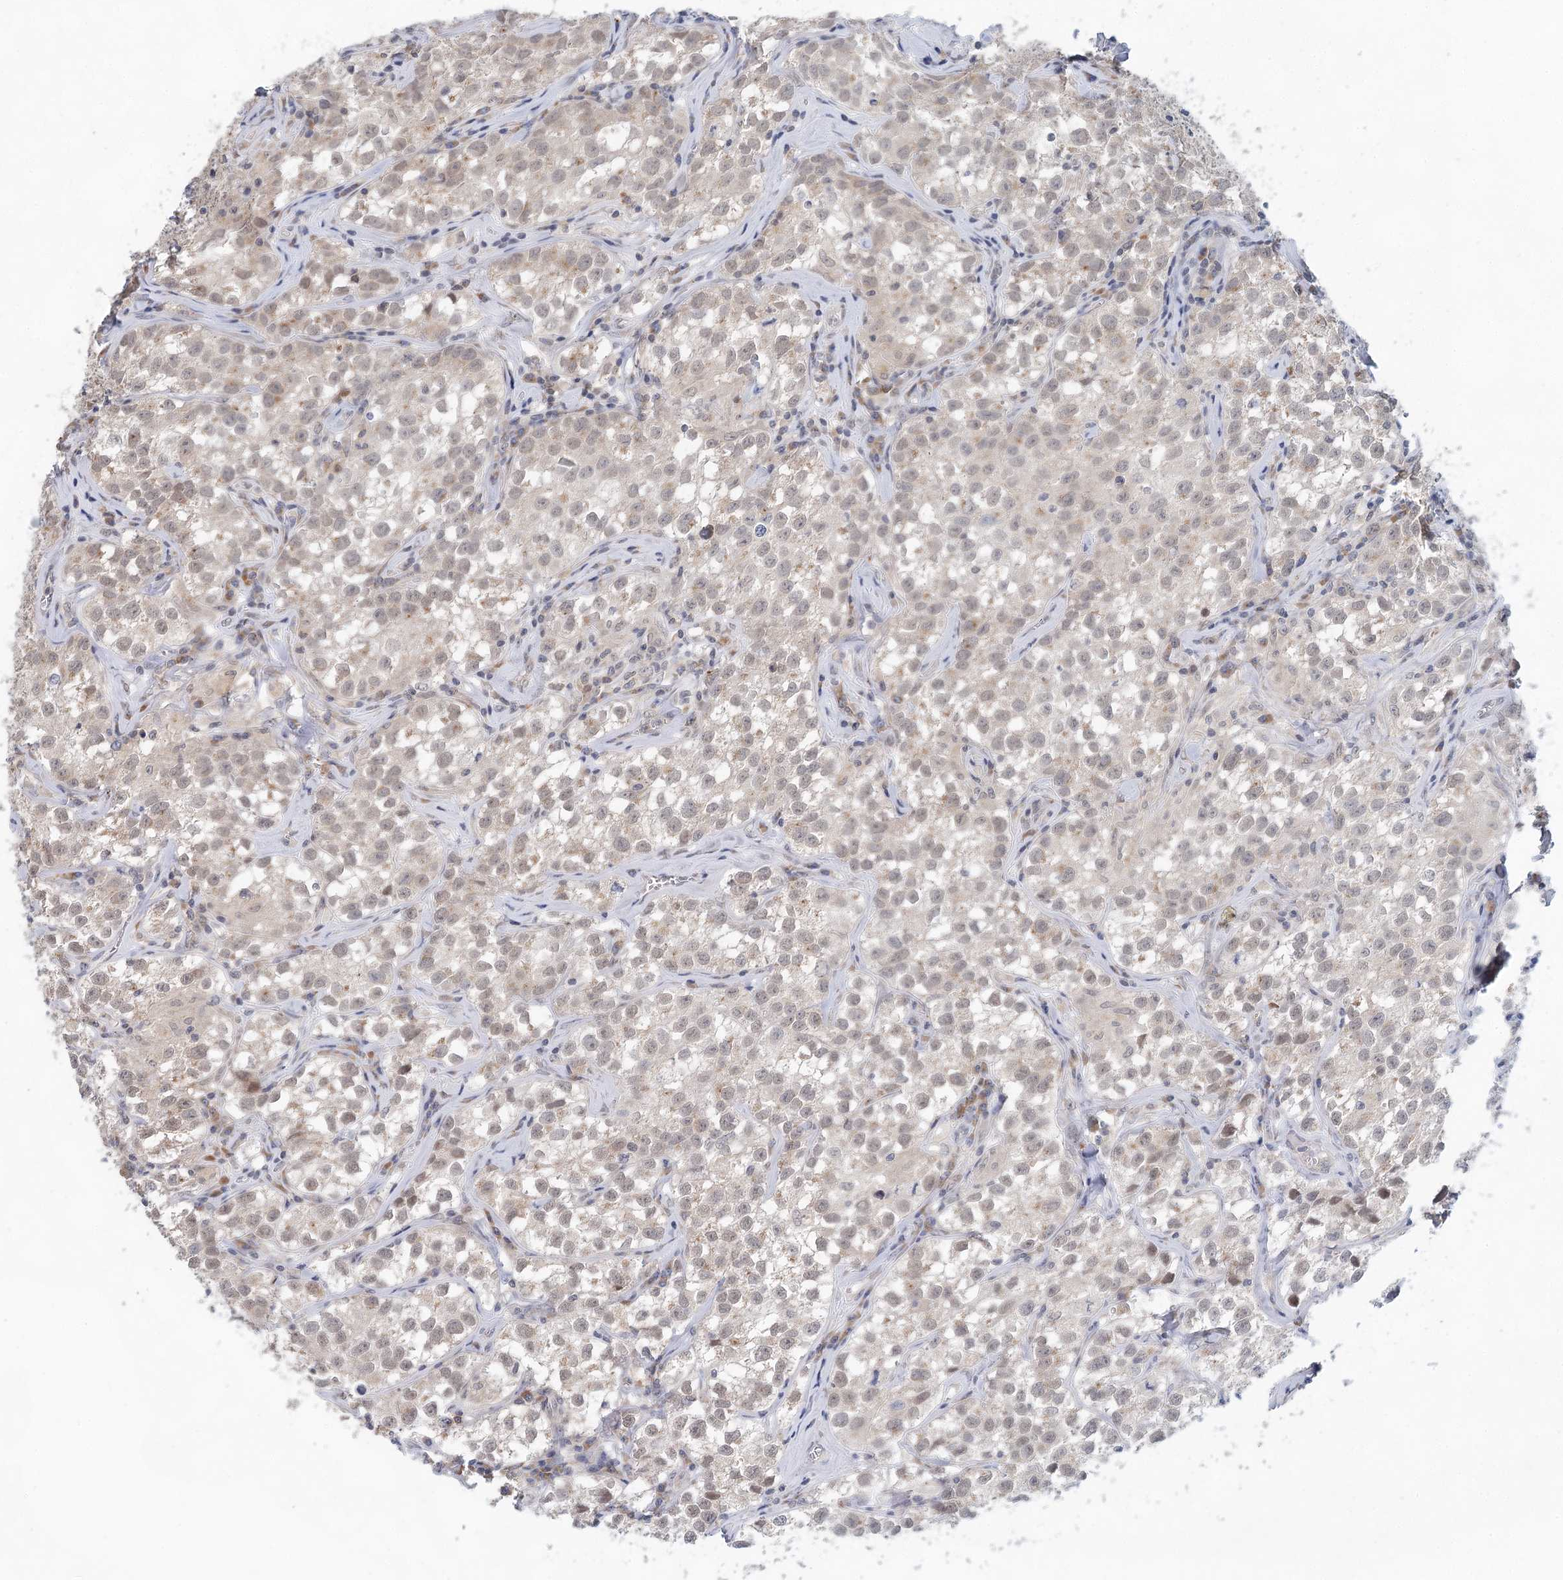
{"staining": {"intensity": "weak", "quantity": "25%-75%", "location": "cytoplasmic/membranous,nuclear"}, "tissue": "testis cancer", "cell_type": "Tumor cells", "image_type": "cancer", "snomed": [{"axis": "morphology", "description": "Seminoma, NOS"}, {"axis": "morphology", "description": "Carcinoma, Embryonal, NOS"}, {"axis": "topography", "description": "Testis"}], "caption": "Approximately 25%-75% of tumor cells in human testis cancer (embryonal carcinoma) show weak cytoplasmic/membranous and nuclear protein expression as visualized by brown immunohistochemical staining.", "gene": "BLTP1", "patient": {"sex": "male", "age": 43}}